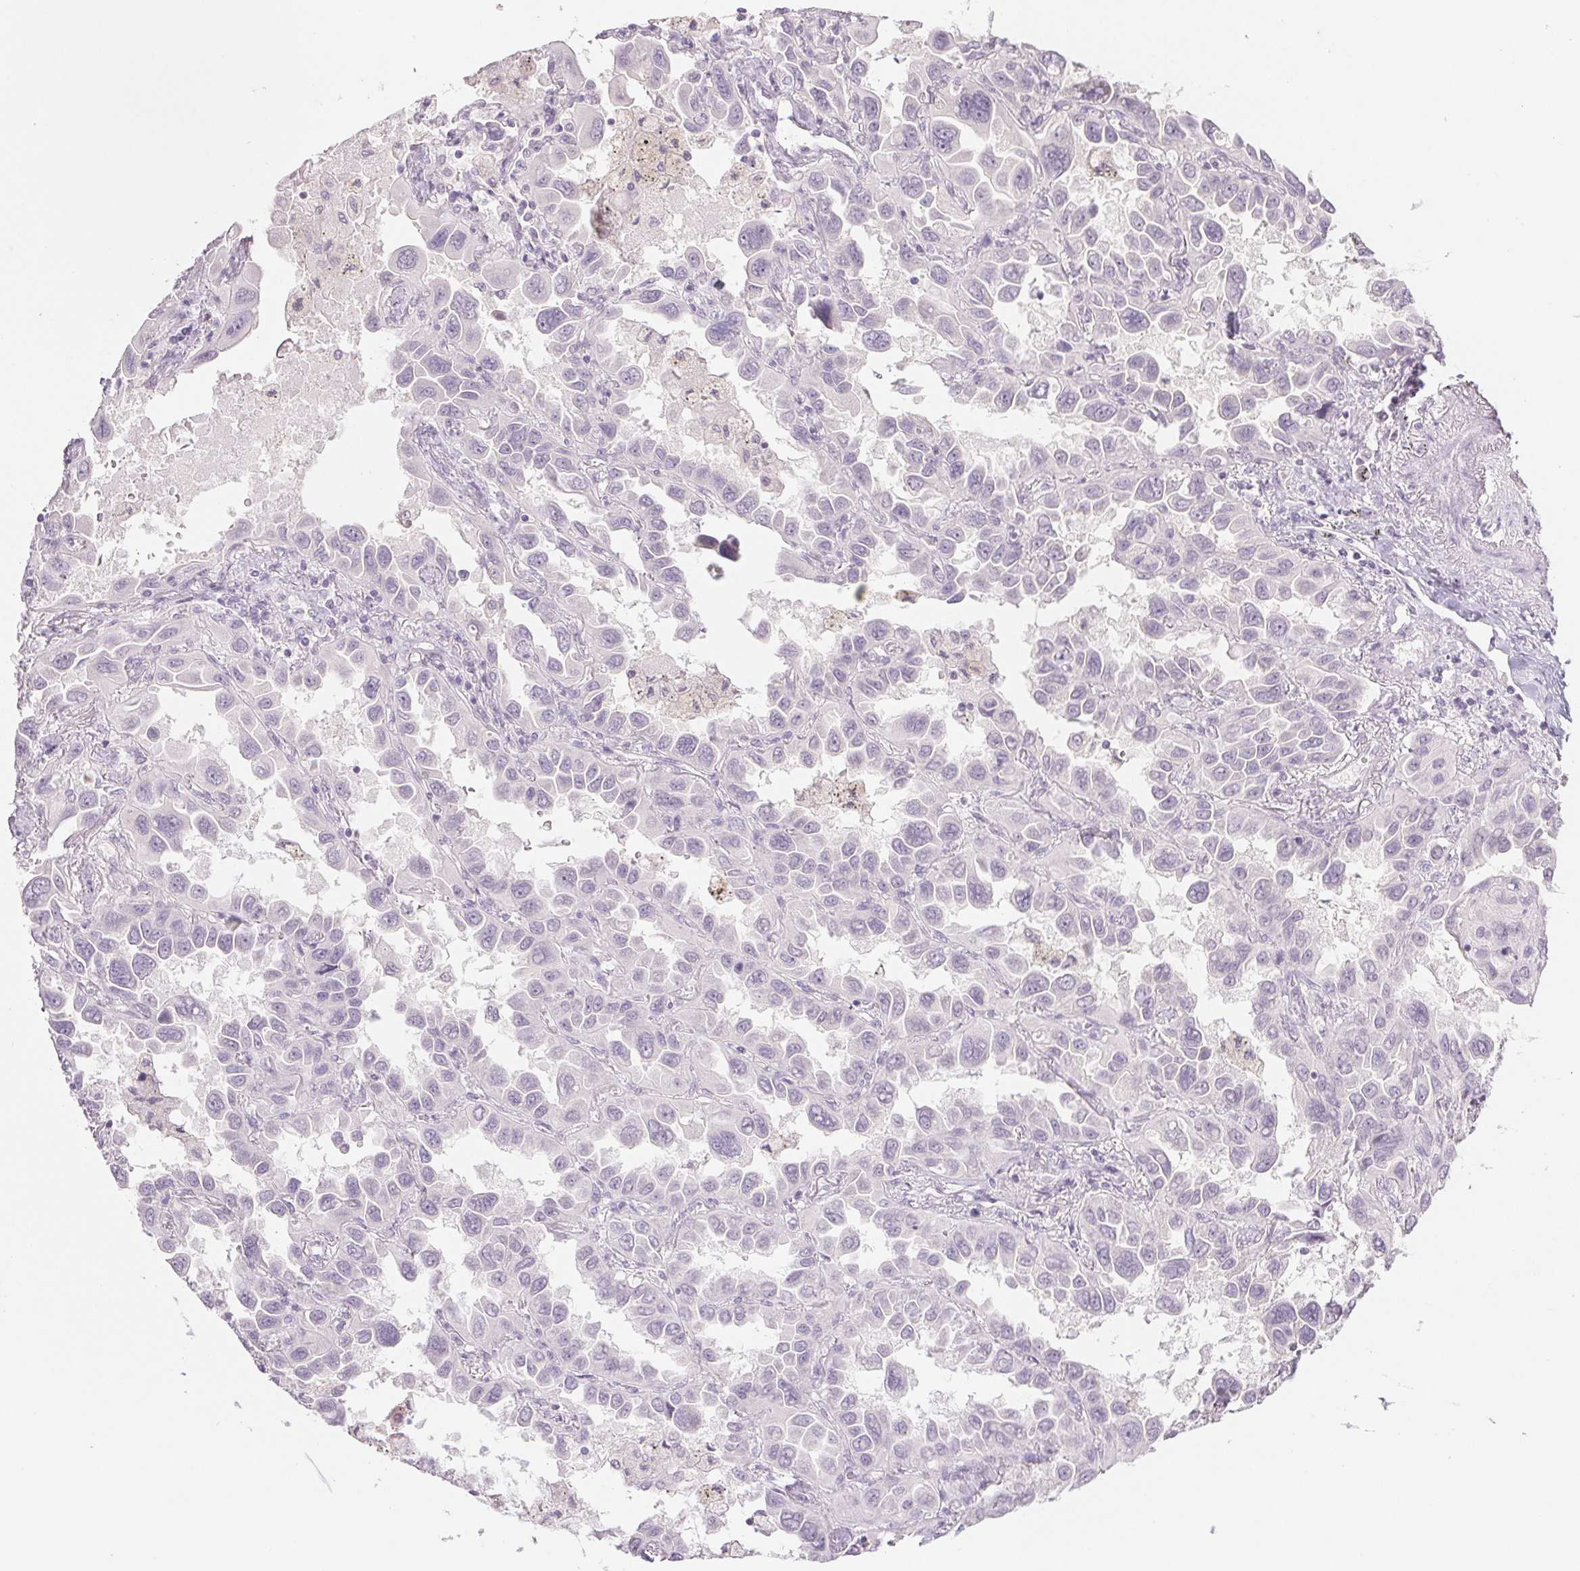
{"staining": {"intensity": "negative", "quantity": "none", "location": "none"}, "tissue": "lung cancer", "cell_type": "Tumor cells", "image_type": "cancer", "snomed": [{"axis": "morphology", "description": "Adenocarcinoma, NOS"}, {"axis": "topography", "description": "Lung"}], "caption": "Immunohistochemical staining of human lung cancer (adenocarcinoma) shows no significant positivity in tumor cells.", "gene": "PI3", "patient": {"sex": "male", "age": 64}}